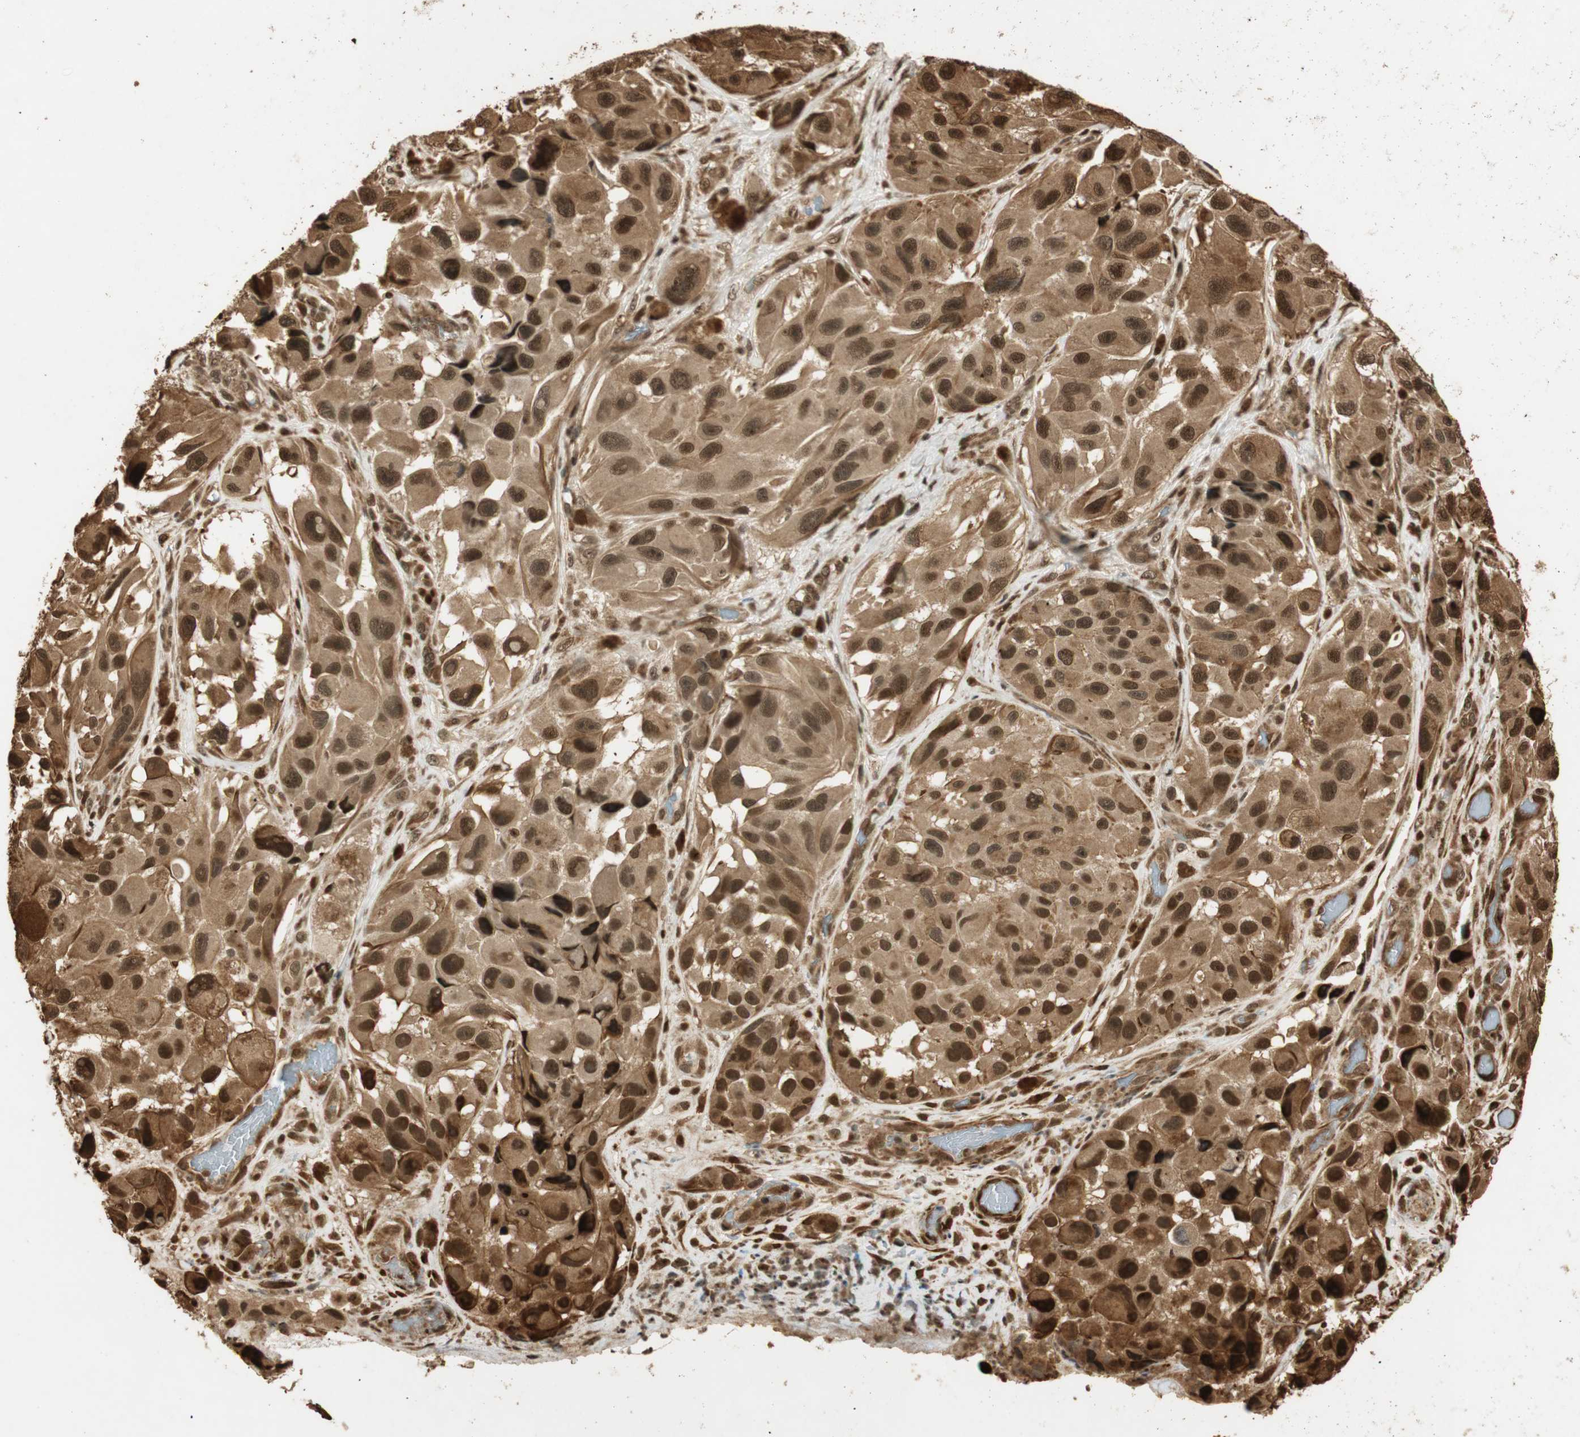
{"staining": {"intensity": "strong", "quantity": ">75%", "location": "cytoplasmic/membranous,nuclear"}, "tissue": "melanoma", "cell_type": "Tumor cells", "image_type": "cancer", "snomed": [{"axis": "morphology", "description": "Malignant melanoma, NOS"}, {"axis": "topography", "description": "Skin"}], "caption": "Malignant melanoma was stained to show a protein in brown. There is high levels of strong cytoplasmic/membranous and nuclear staining in about >75% of tumor cells.", "gene": "RPA3", "patient": {"sex": "female", "age": 73}}